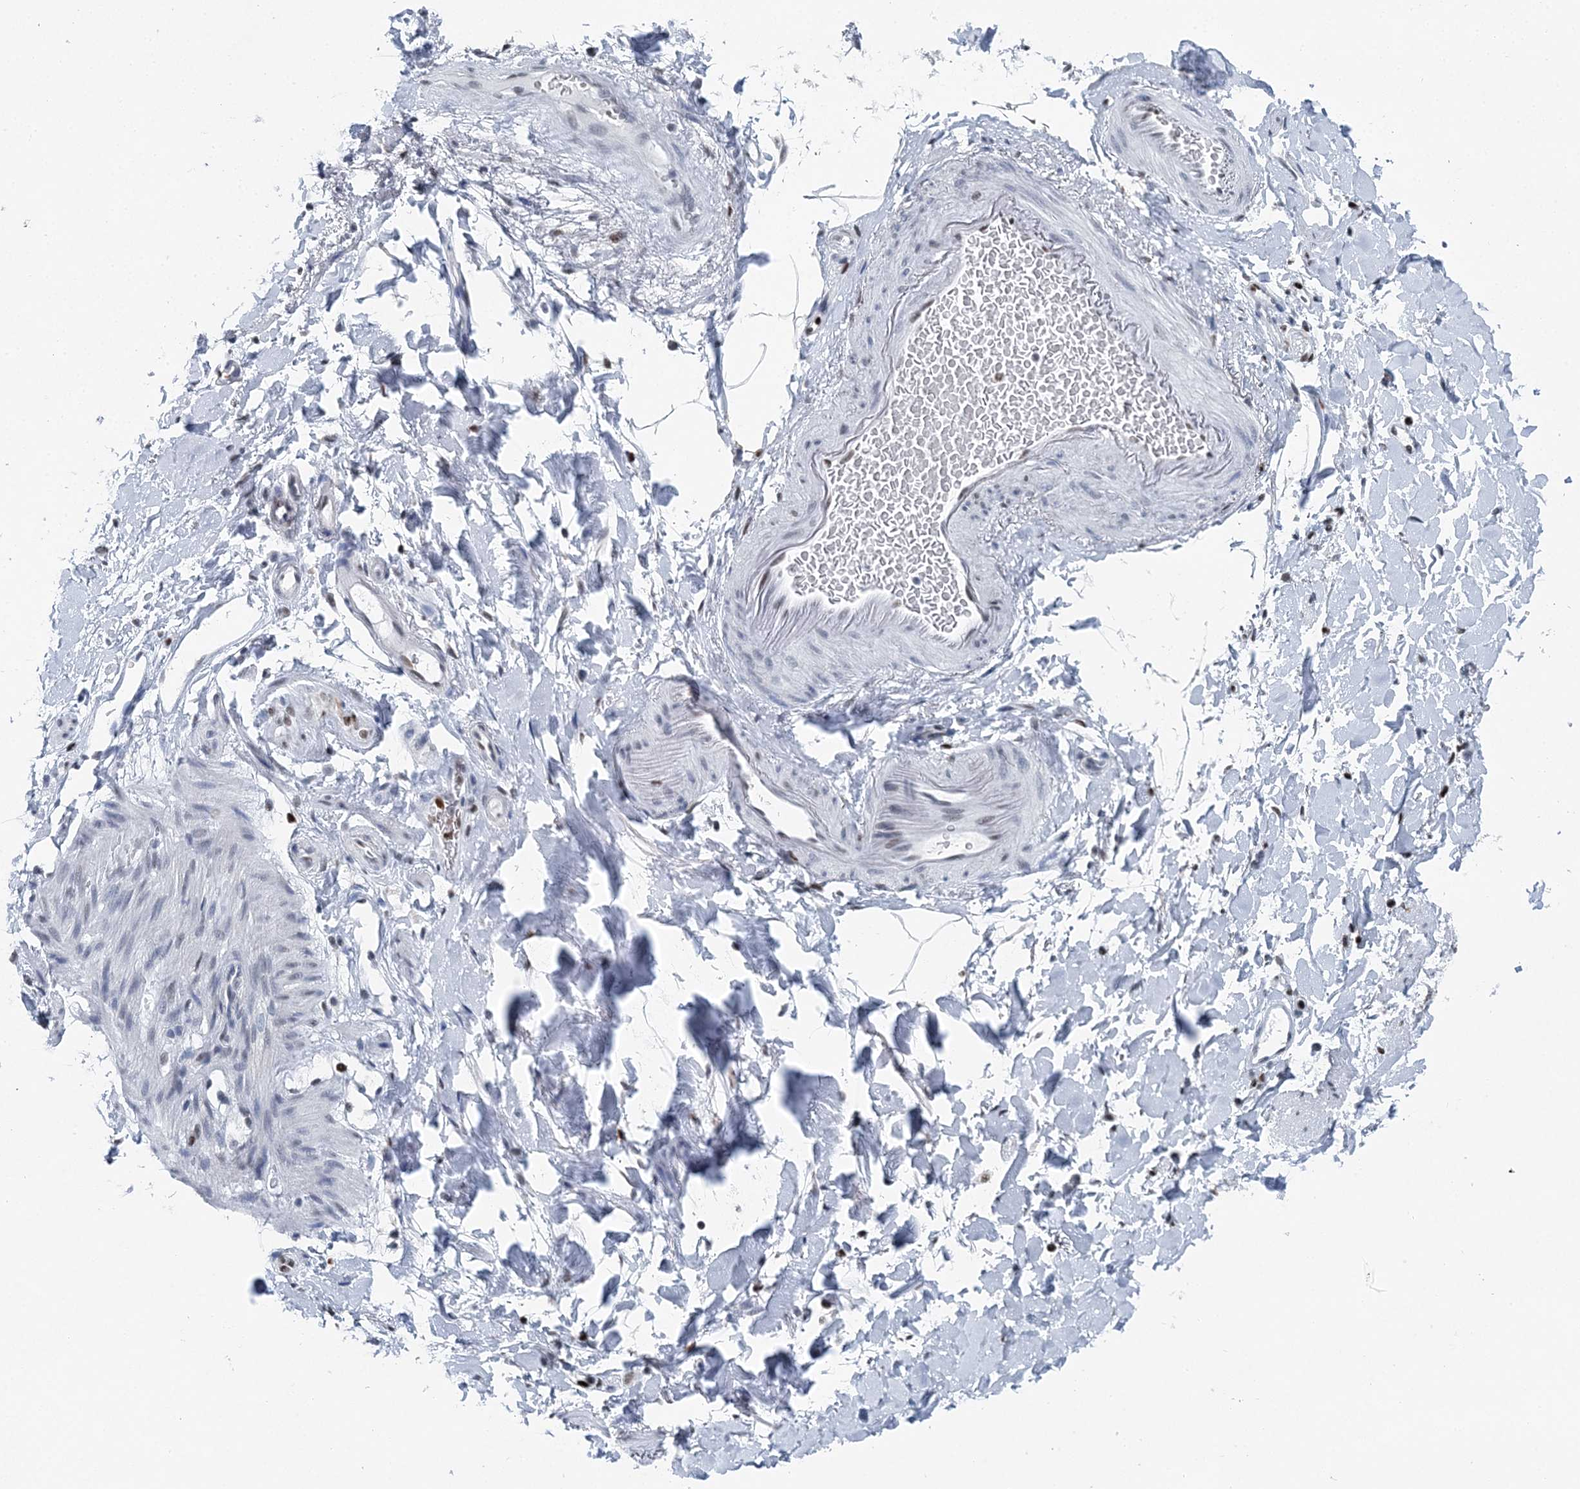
{"staining": {"intensity": "negative", "quantity": "none", "location": "none"}, "tissue": "smooth muscle", "cell_type": "Smooth muscle cells", "image_type": "normal", "snomed": [{"axis": "morphology", "description": "Normal tissue, NOS"}, {"axis": "topography", "description": "Smooth muscle"}, {"axis": "topography", "description": "Small intestine"}], "caption": "Photomicrograph shows no protein expression in smooth muscle cells of benign smooth muscle. (Brightfield microscopy of DAB immunohistochemistry (IHC) at high magnification).", "gene": "HAT1", "patient": {"sex": "female", "age": 84}}